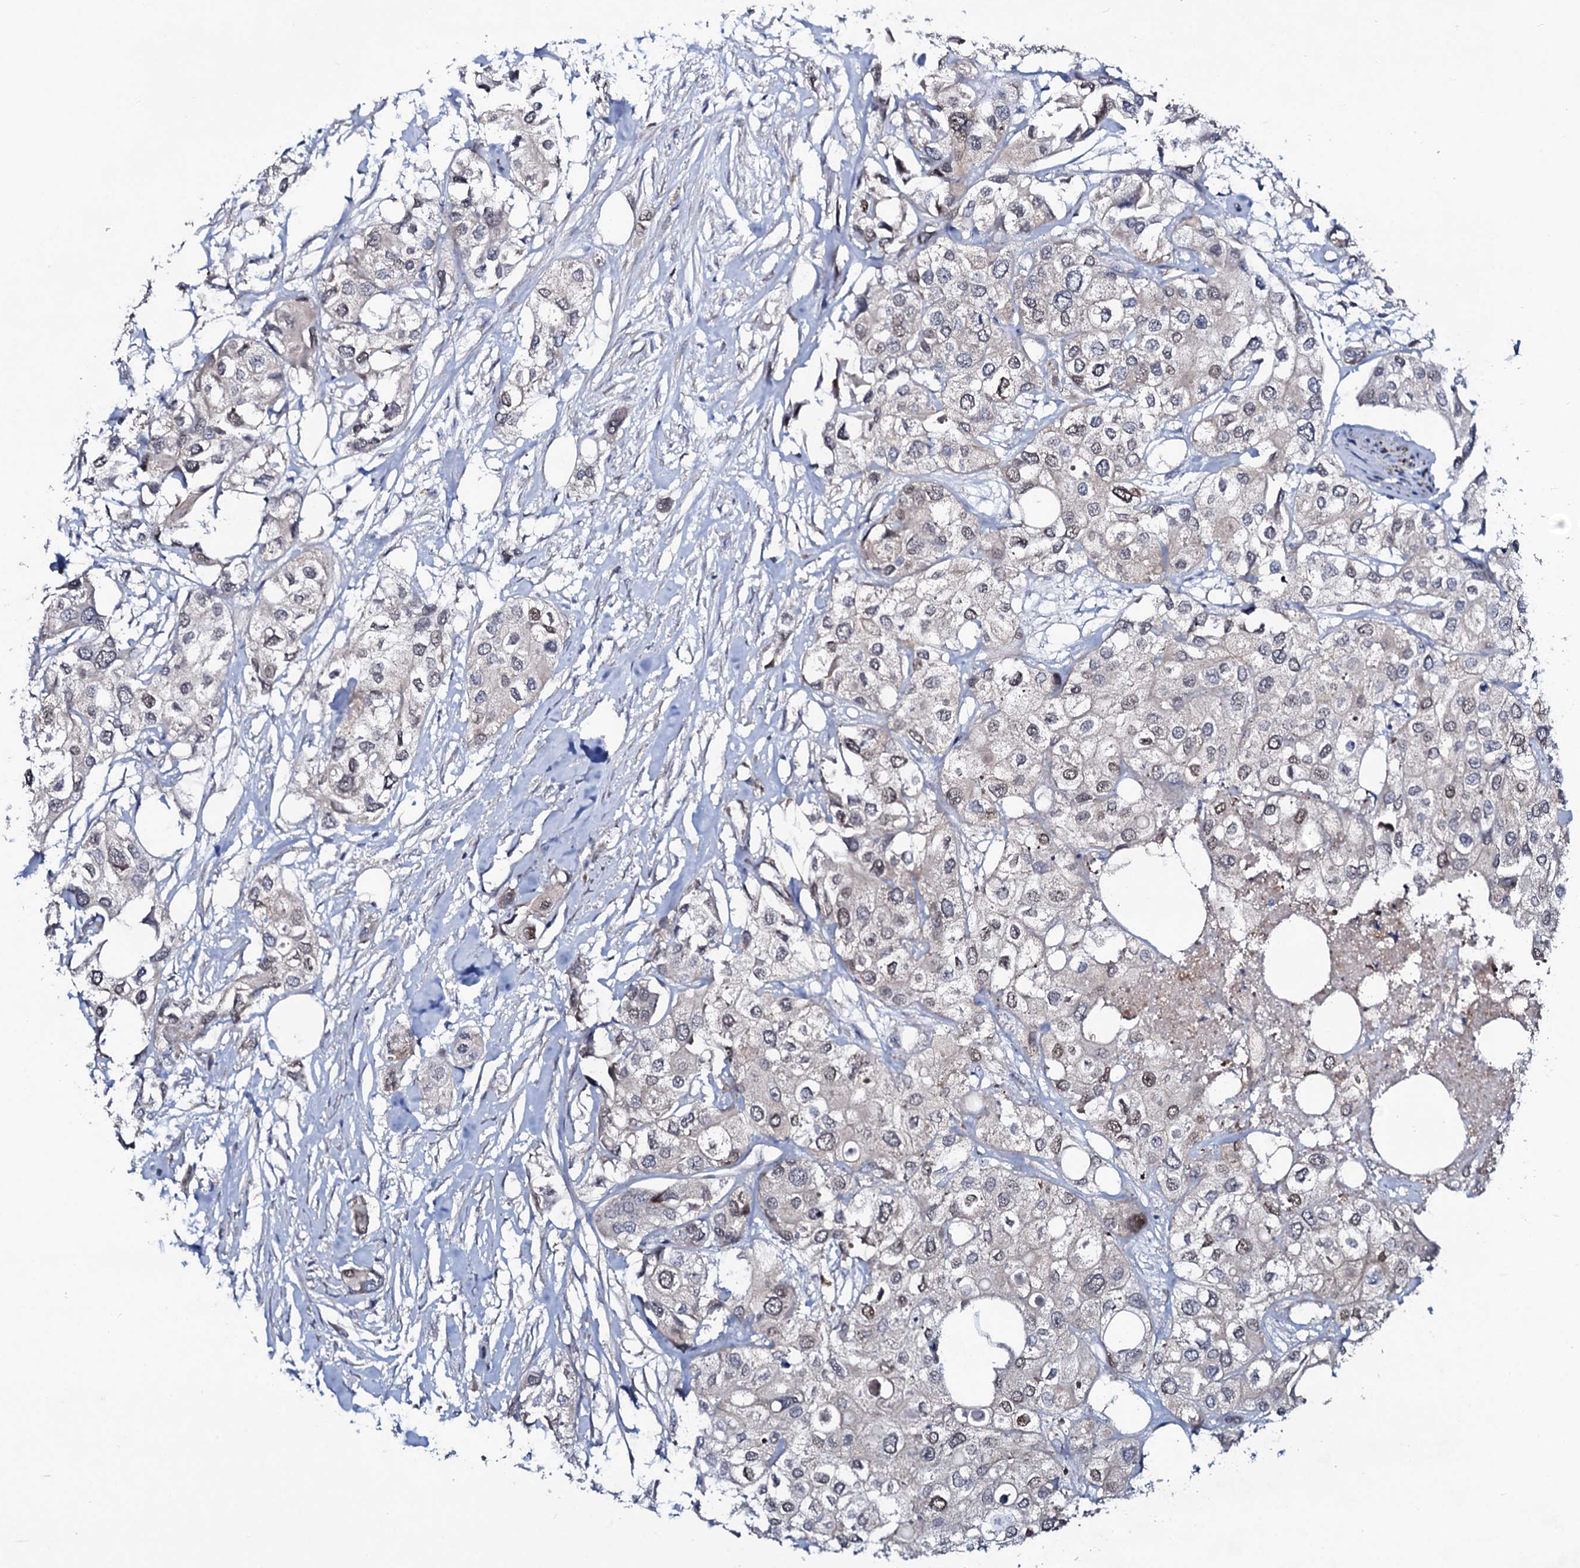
{"staining": {"intensity": "weak", "quantity": "<25%", "location": "nuclear"}, "tissue": "urothelial cancer", "cell_type": "Tumor cells", "image_type": "cancer", "snomed": [{"axis": "morphology", "description": "Urothelial carcinoma, High grade"}, {"axis": "topography", "description": "Urinary bladder"}], "caption": "Tumor cells show no significant protein positivity in urothelial carcinoma (high-grade).", "gene": "PPP1R3D", "patient": {"sex": "male", "age": 64}}